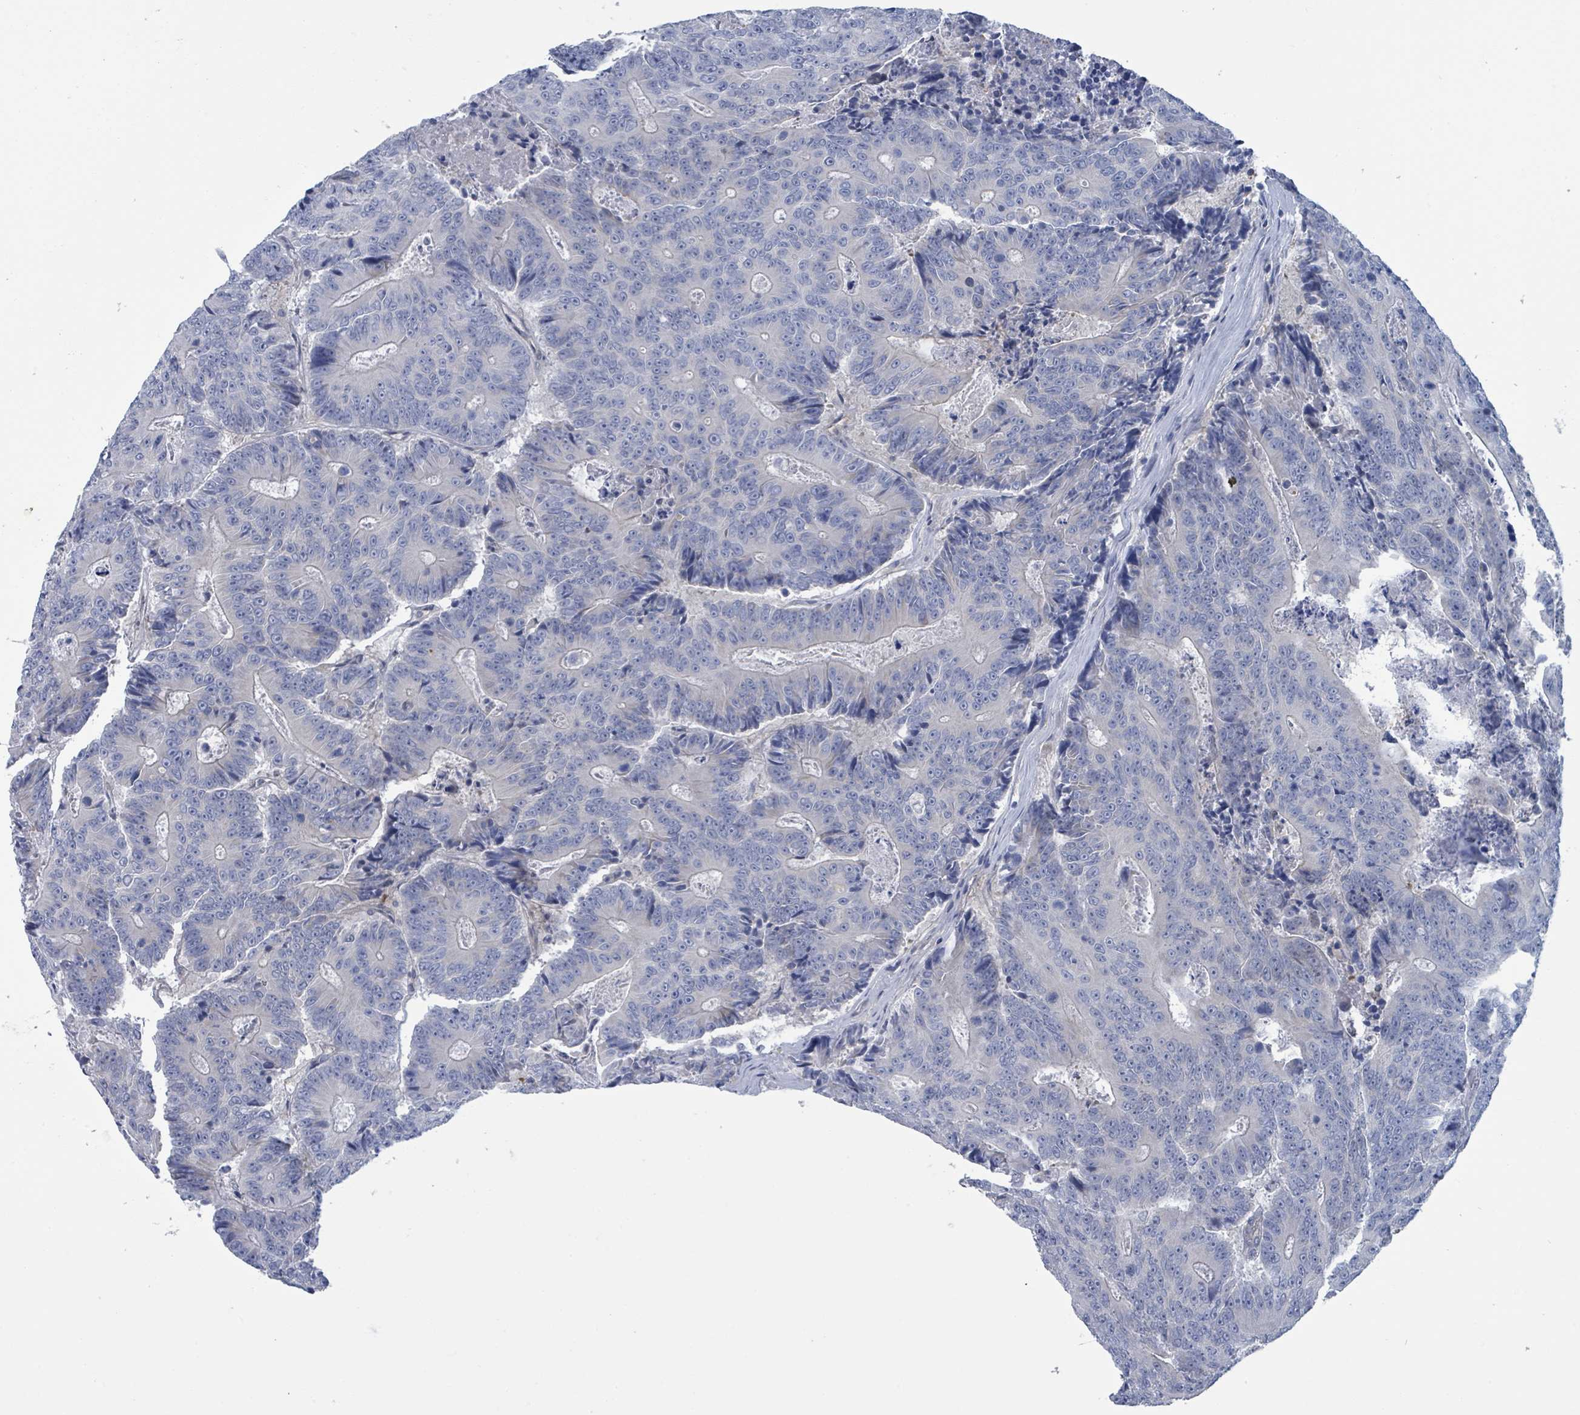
{"staining": {"intensity": "negative", "quantity": "none", "location": "none"}, "tissue": "colorectal cancer", "cell_type": "Tumor cells", "image_type": "cancer", "snomed": [{"axis": "morphology", "description": "Adenocarcinoma, NOS"}, {"axis": "topography", "description": "Colon"}], "caption": "IHC of human colorectal adenocarcinoma reveals no positivity in tumor cells. Nuclei are stained in blue.", "gene": "DGKZ", "patient": {"sex": "male", "age": 83}}